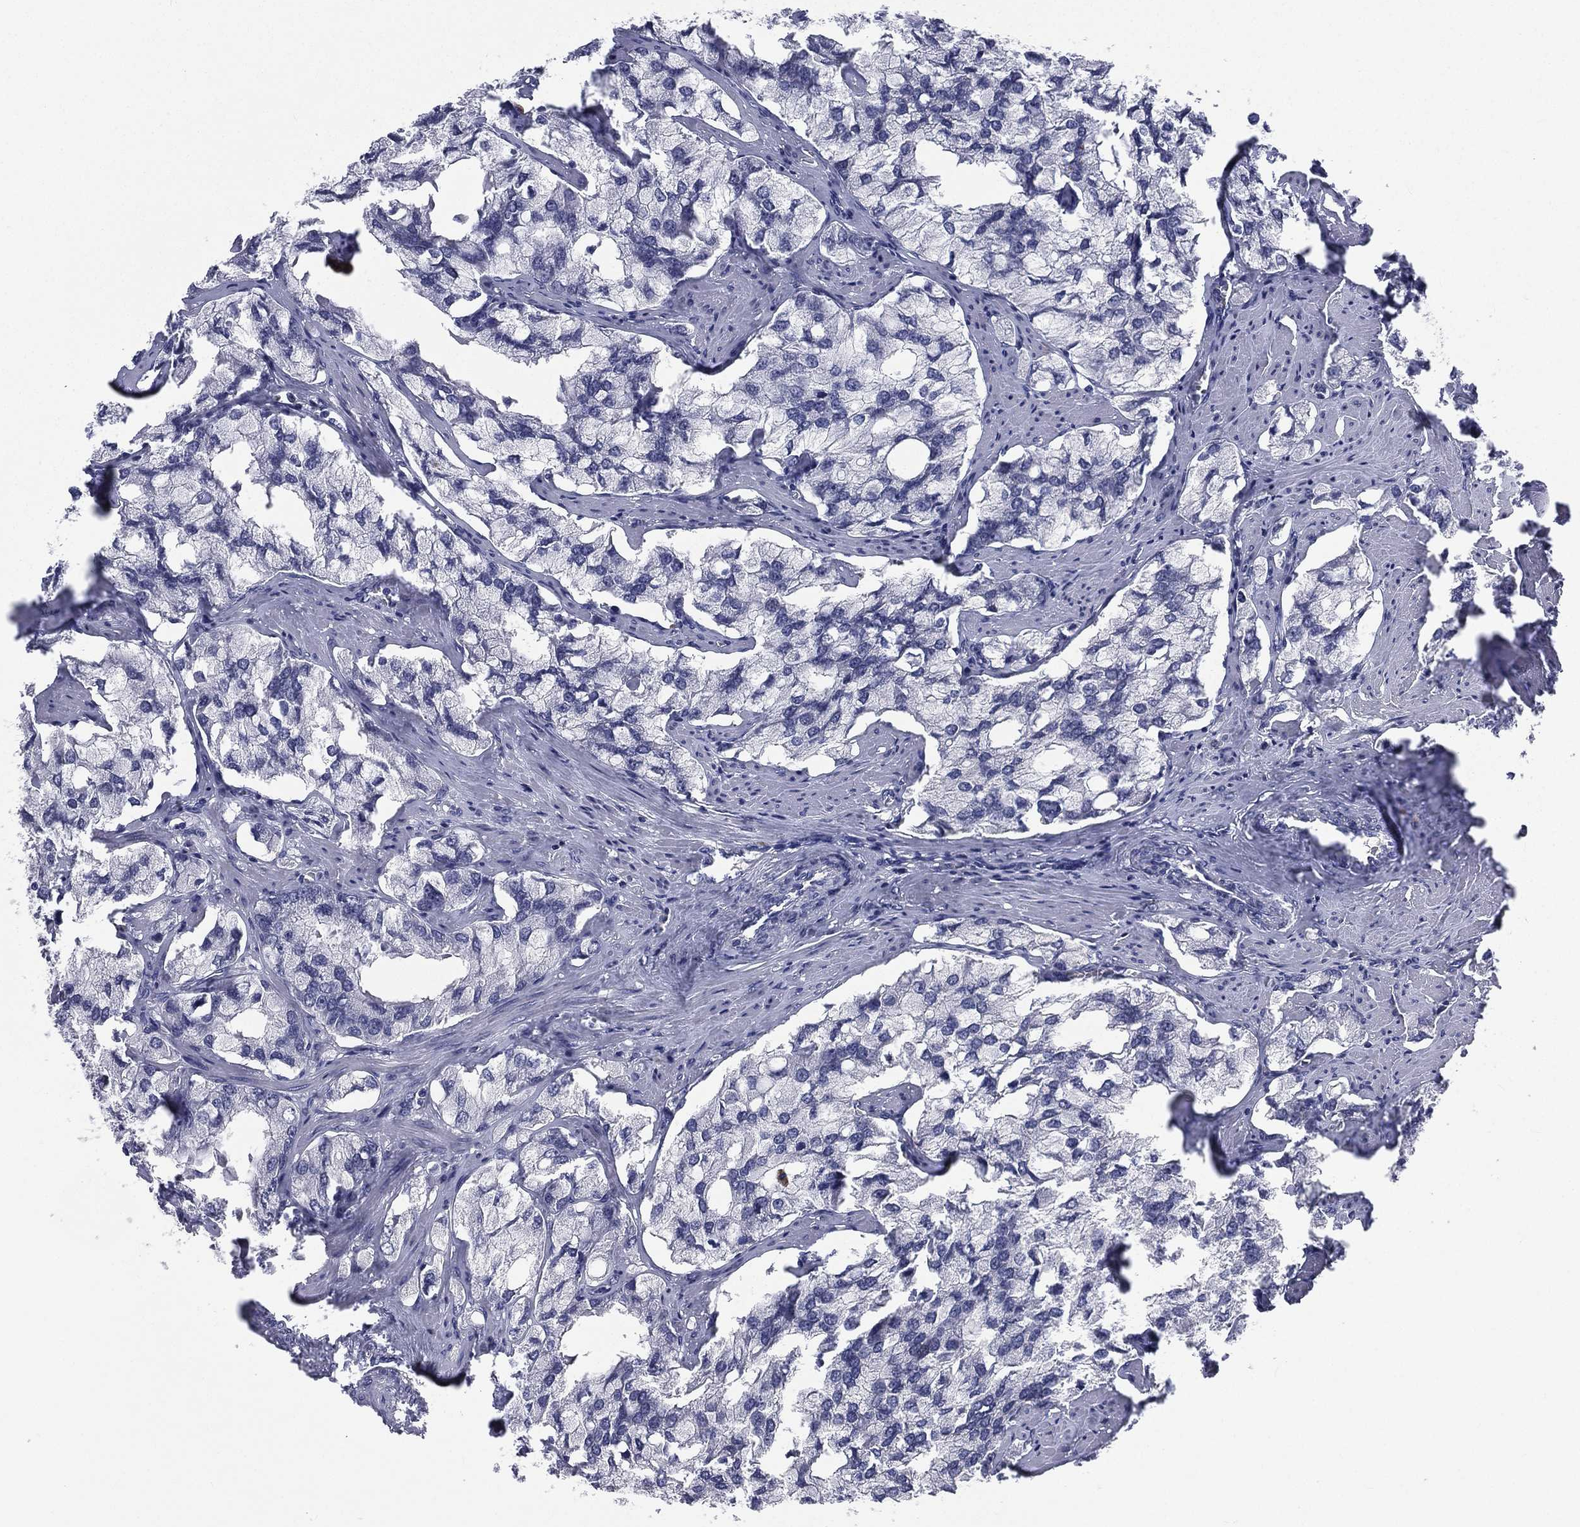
{"staining": {"intensity": "negative", "quantity": "none", "location": "none"}, "tissue": "prostate cancer", "cell_type": "Tumor cells", "image_type": "cancer", "snomed": [{"axis": "morphology", "description": "Adenocarcinoma, NOS"}, {"axis": "topography", "description": "Prostate and seminal vesicle, NOS"}, {"axis": "topography", "description": "Prostate"}], "caption": "High power microscopy photomicrograph of an immunohistochemistry micrograph of adenocarcinoma (prostate), revealing no significant staining in tumor cells.", "gene": "IFT27", "patient": {"sex": "male", "age": 64}}